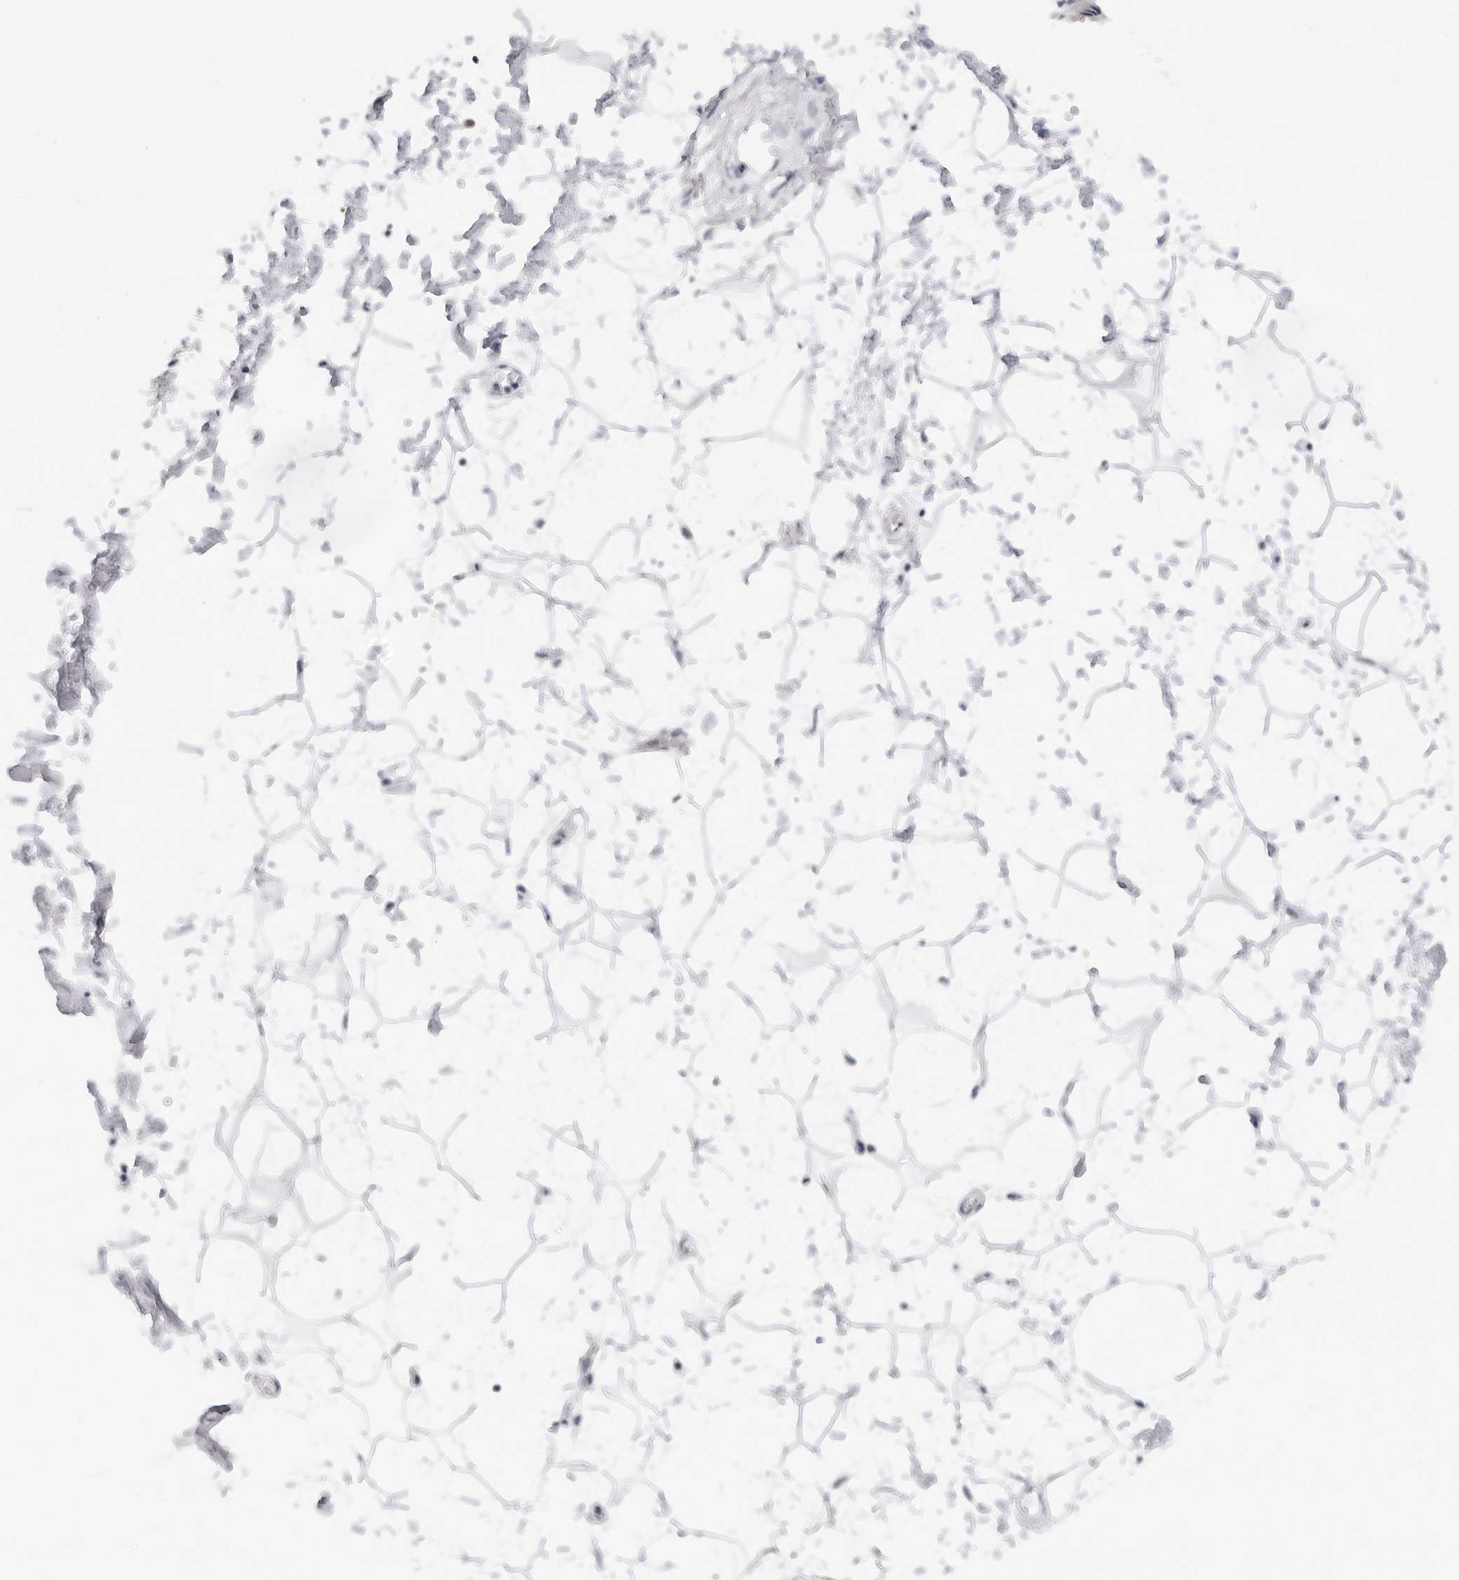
{"staining": {"intensity": "negative", "quantity": "none", "location": "none"}, "tissue": "adipose tissue", "cell_type": "Adipocytes", "image_type": "normal", "snomed": [{"axis": "morphology", "description": "Normal tissue, NOS"}, {"axis": "topography", "description": "Soft tissue"}], "caption": "Immunohistochemistry photomicrograph of benign human adipose tissue stained for a protein (brown), which shows no staining in adipocytes.", "gene": "MAP2K5", "patient": {"sex": "male", "age": 72}}